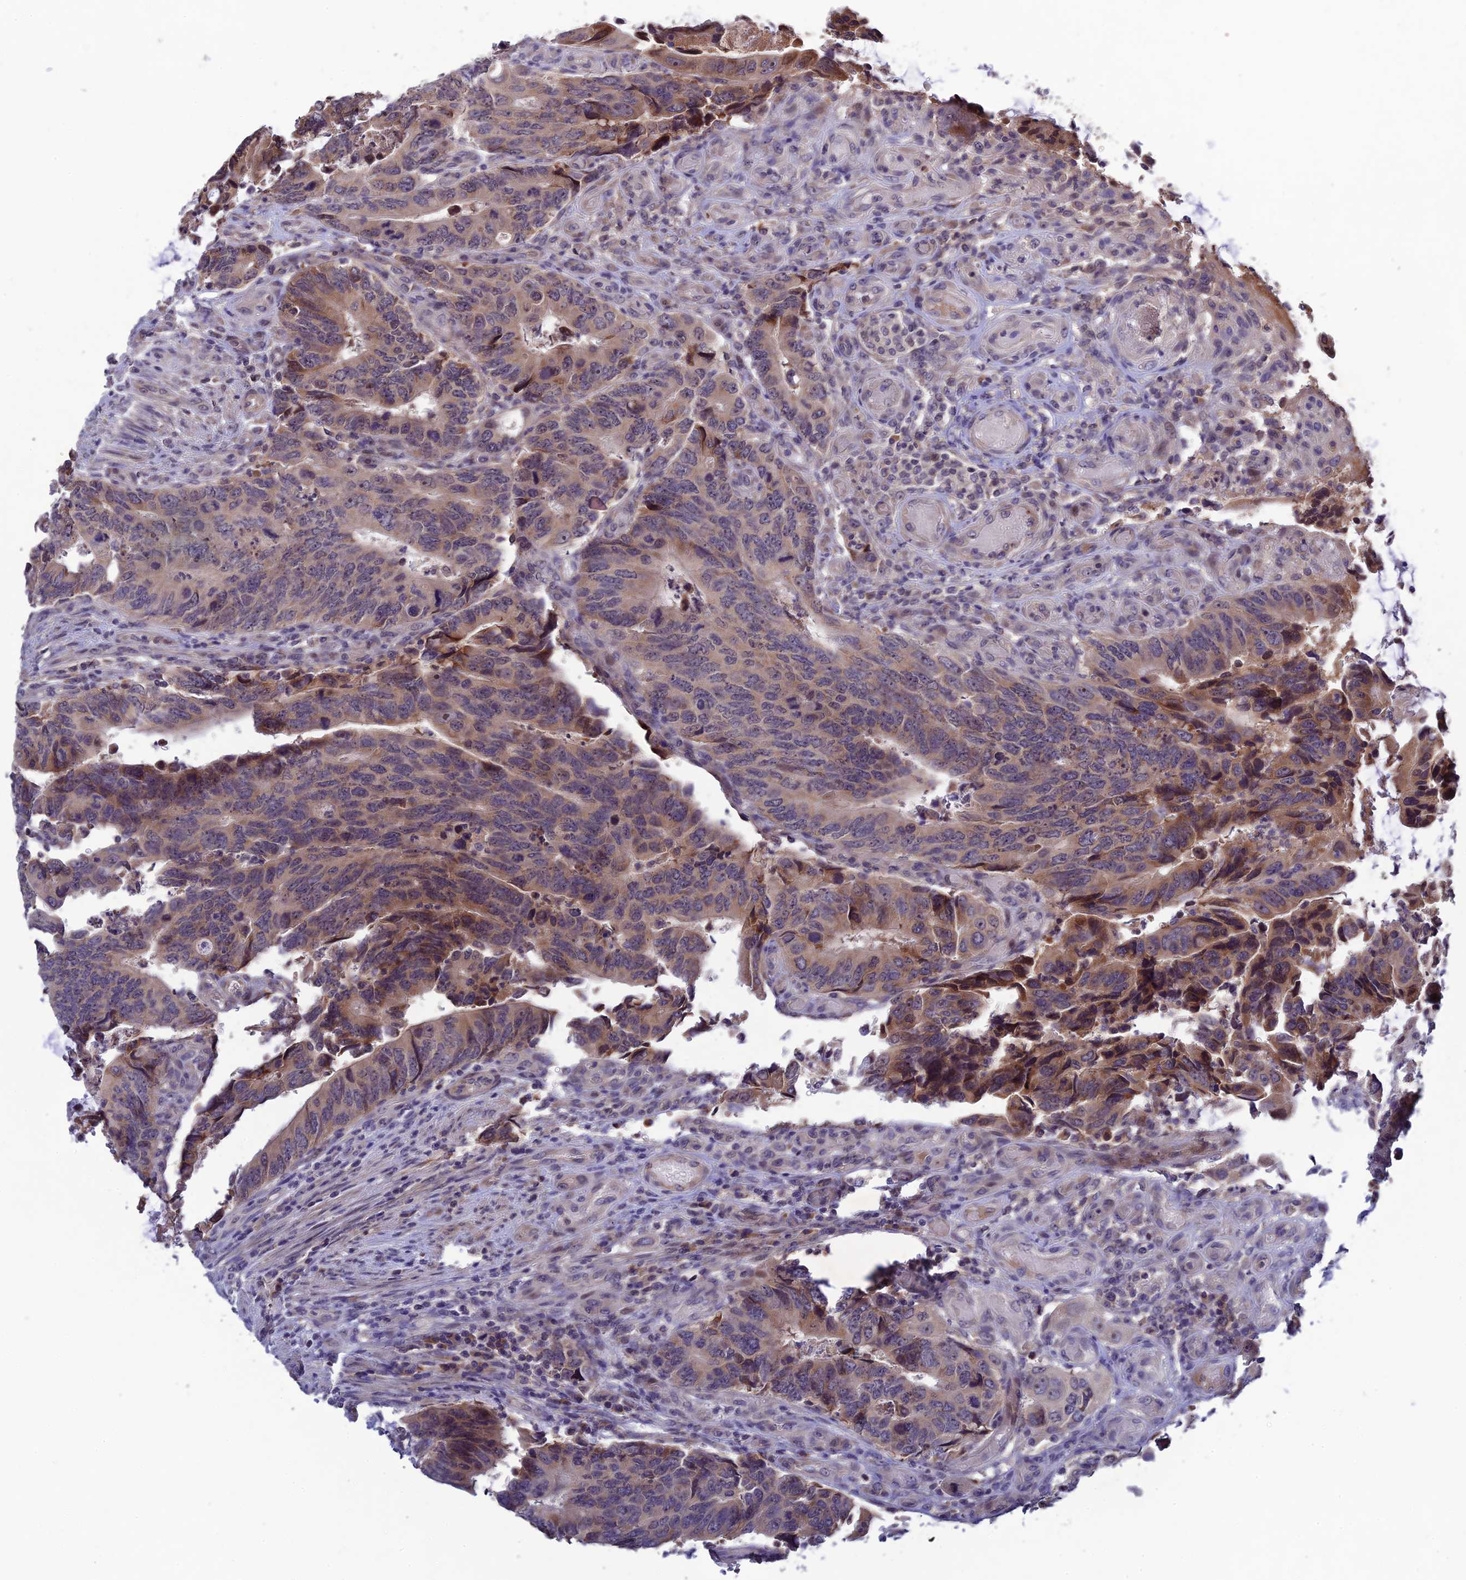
{"staining": {"intensity": "weak", "quantity": ">75%", "location": "cytoplasmic/membranous"}, "tissue": "colorectal cancer", "cell_type": "Tumor cells", "image_type": "cancer", "snomed": [{"axis": "morphology", "description": "Adenocarcinoma, NOS"}, {"axis": "topography", "description": "Colon"}], "caption": "Colorectal cancer was stained to show a protein in brown. There is low levels of weak cytoplasmic/membranous staining in about >75% of tumor cells.", "gene": "CHST5", "patient": {"sex": "male", "age": 87}}